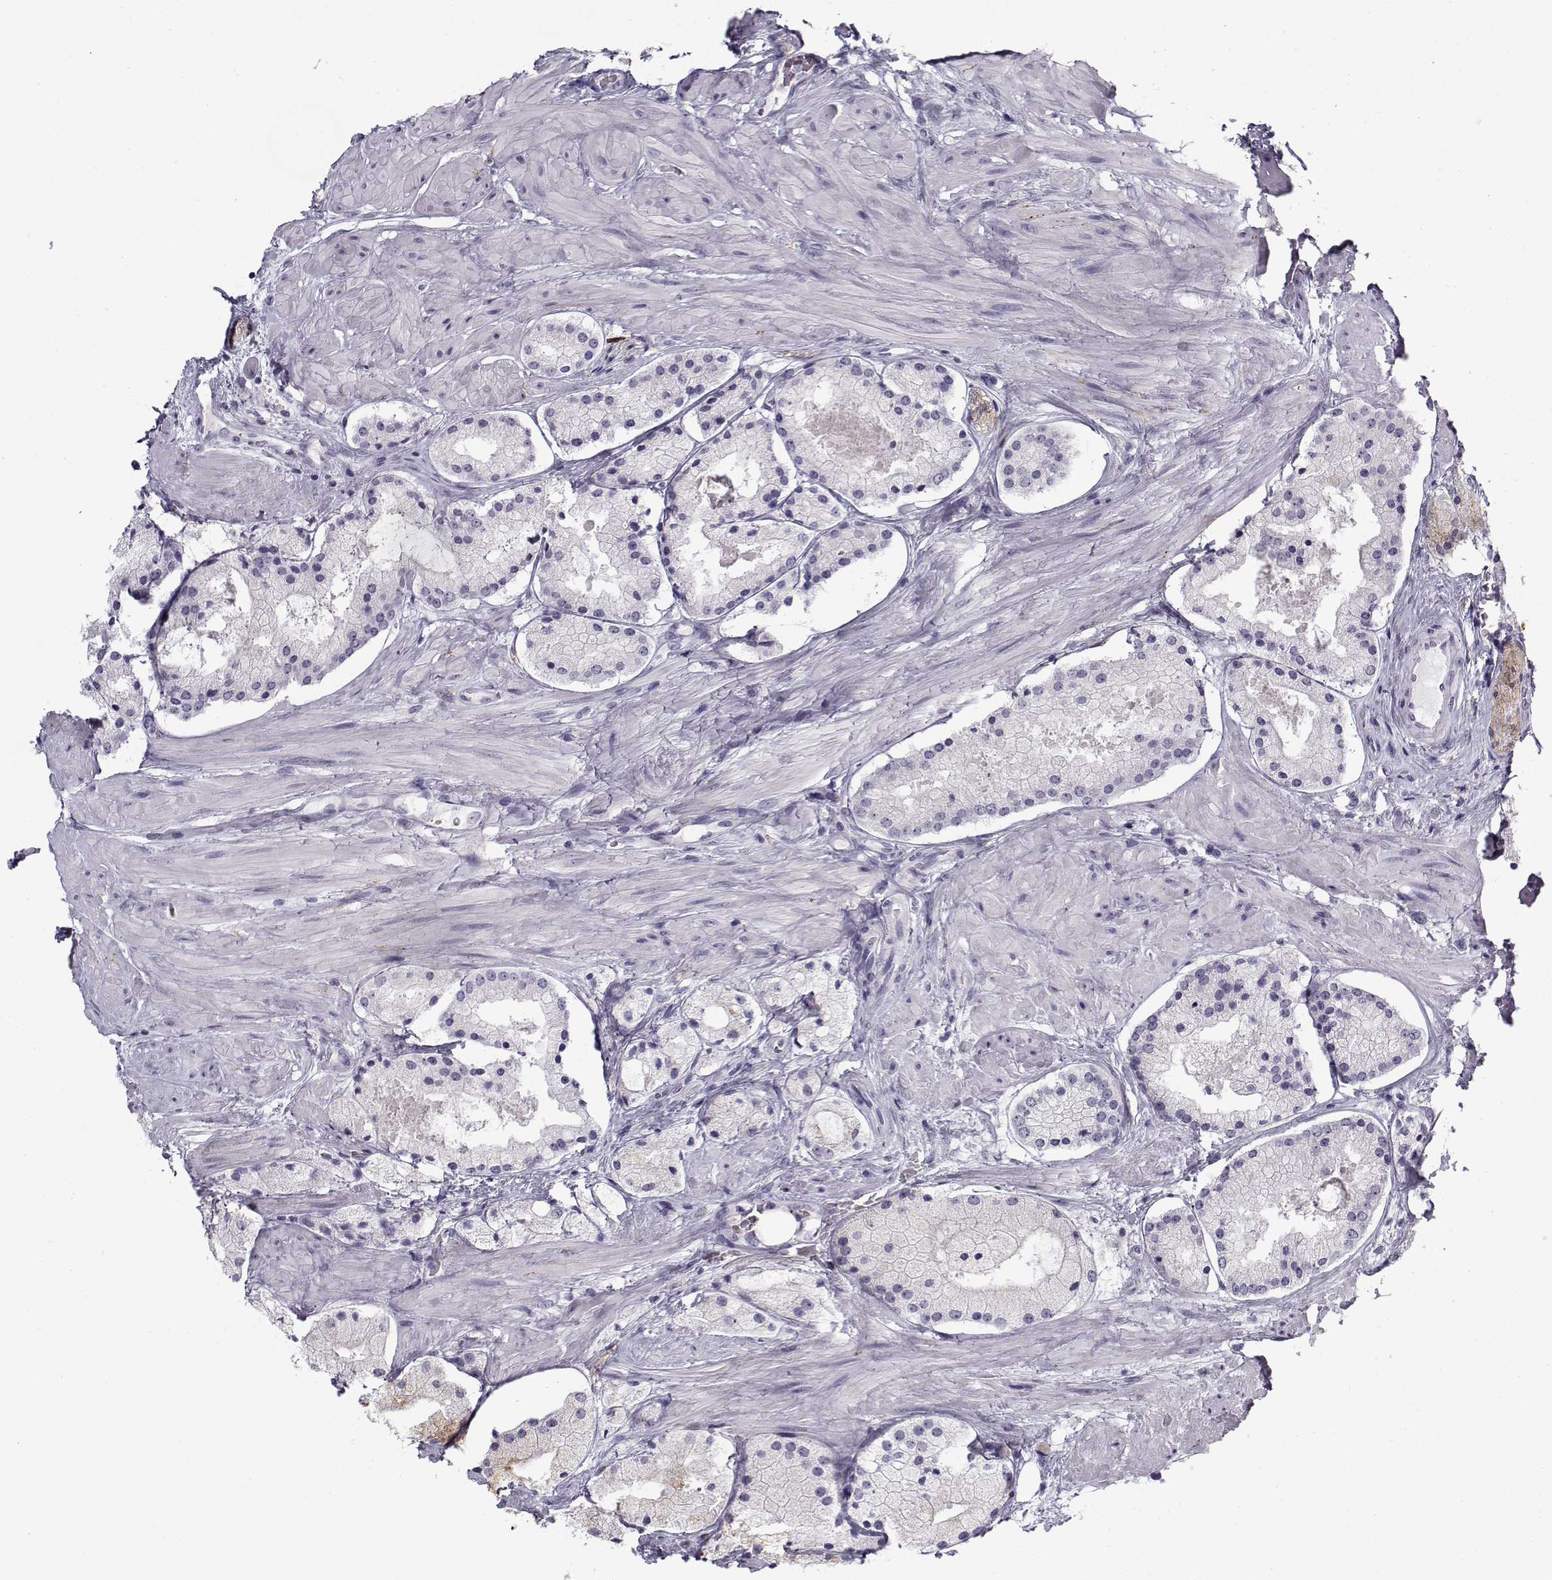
{"staining": {"intensity": "negative", "quantity": "none", "location": "none"}, "tissue": "prostate cancer", "cell_type": "Tumor cells", "image_type": "cancer", "snomed": [{"axis": "morphology", "description": "Adenocarcinoma, NOS"}, {"axis": "morphology", "description": "Adenocarcinoma, High grade"}, {"axis": "topography", "description": "Prostate"}], "caption": "Protein analysis of adenocarcinoma (high-grade) (prostate) exhibits no significant expression in tumor cells. (Immunohistochemistry (ihc), brightfield microscopy, high magnification).", "gene": "SNCA", "patient": {"sex": "male", "age": 64}}